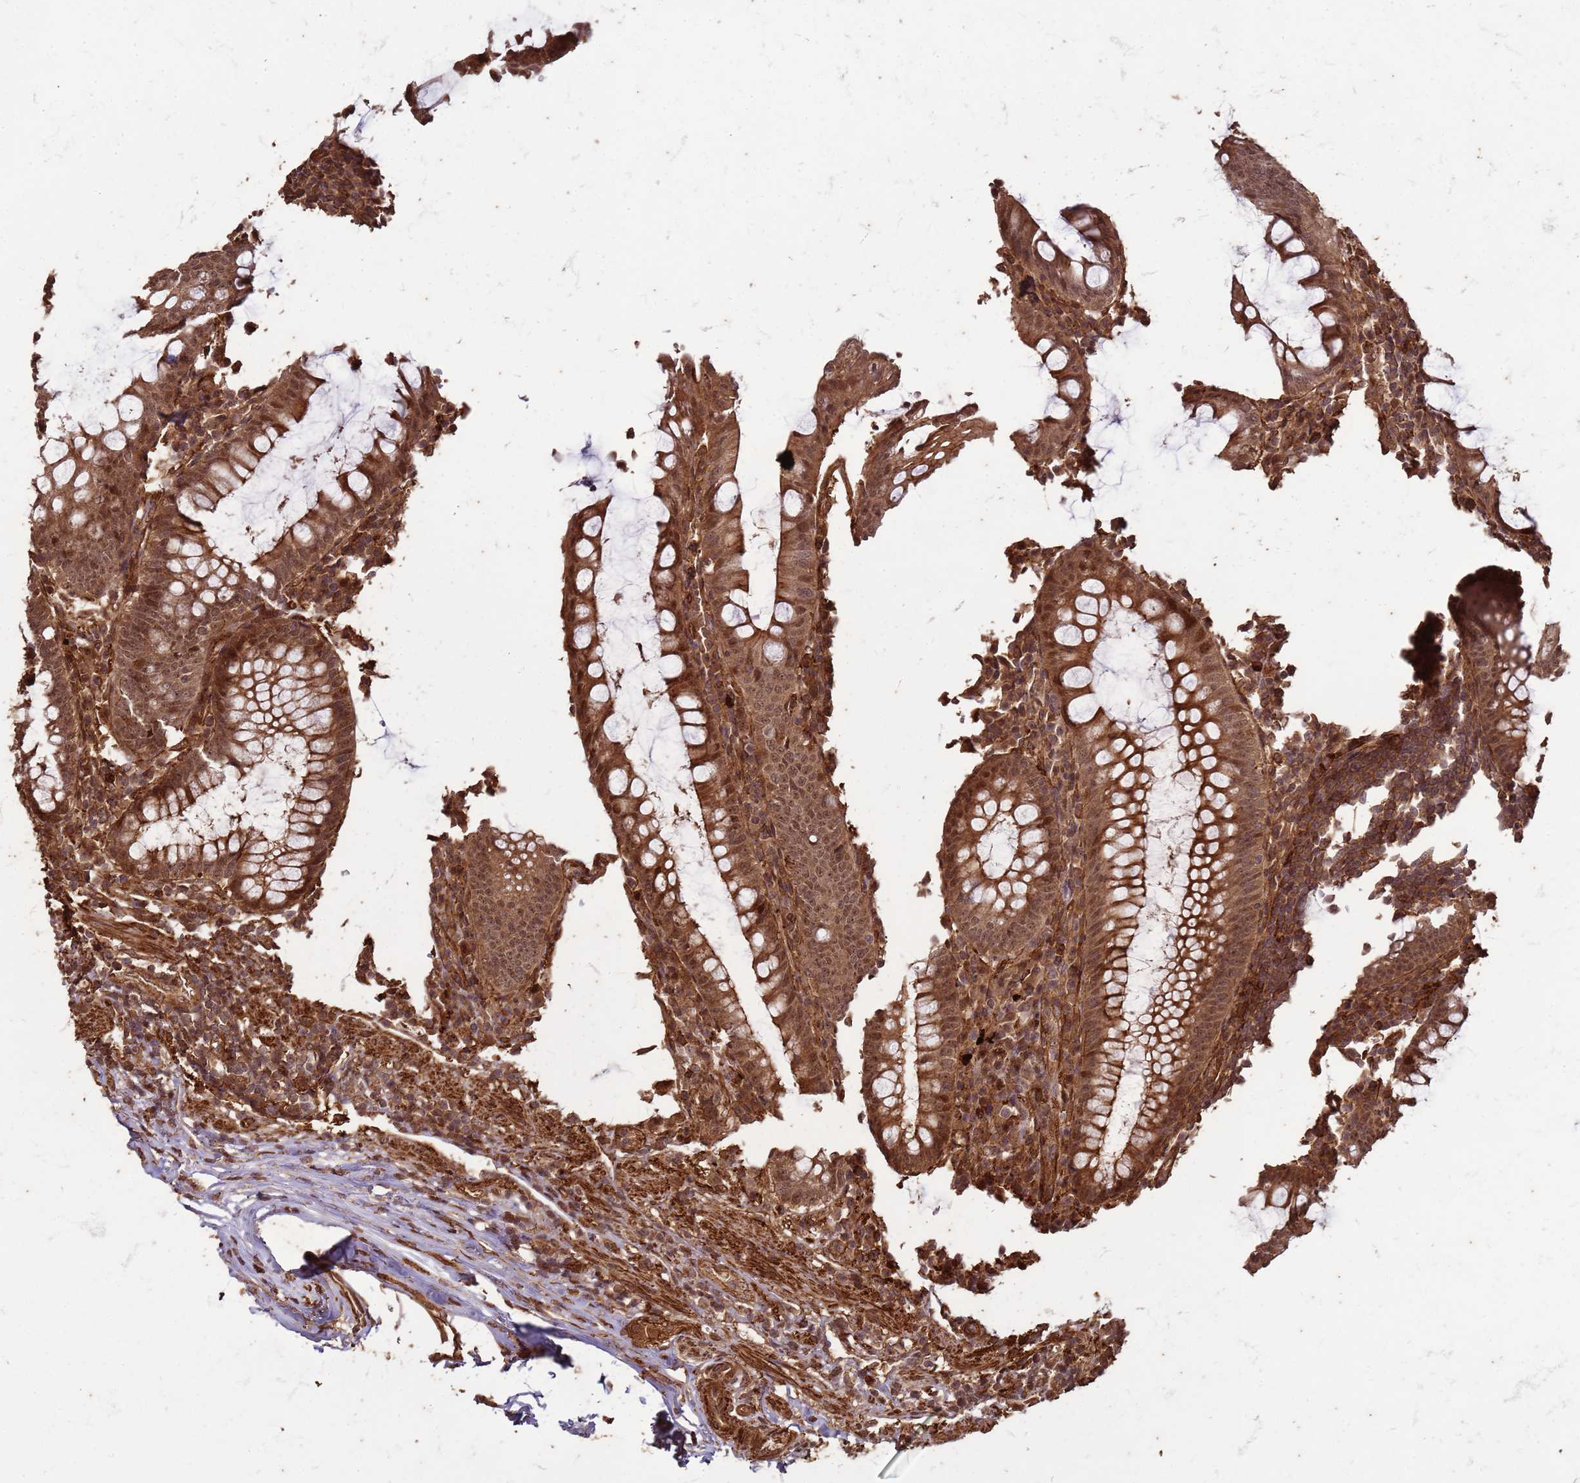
{"staining": {"intensity": "moderate", "quantity": ">75%", "location": "cytoplasmic/membranous,nuclear"}, "tissue": "appendix", "cell_type": "Glandular cells", "image_type": "normal", "snomed": [{"axis": "morphology", "description": "Normal tissue, NOS"}, {"axis": "topography", "description": "Appendix"}], "caption": "Benign appendix reveals moderate cytoplasmic/membranous,nuclear positivity in approximately >75% of glandular cells (DAB IHC with brightfield microscopy, high magnification)..", "gene": "KIF26A", "patient": {"sex": "male", "age": 83}}